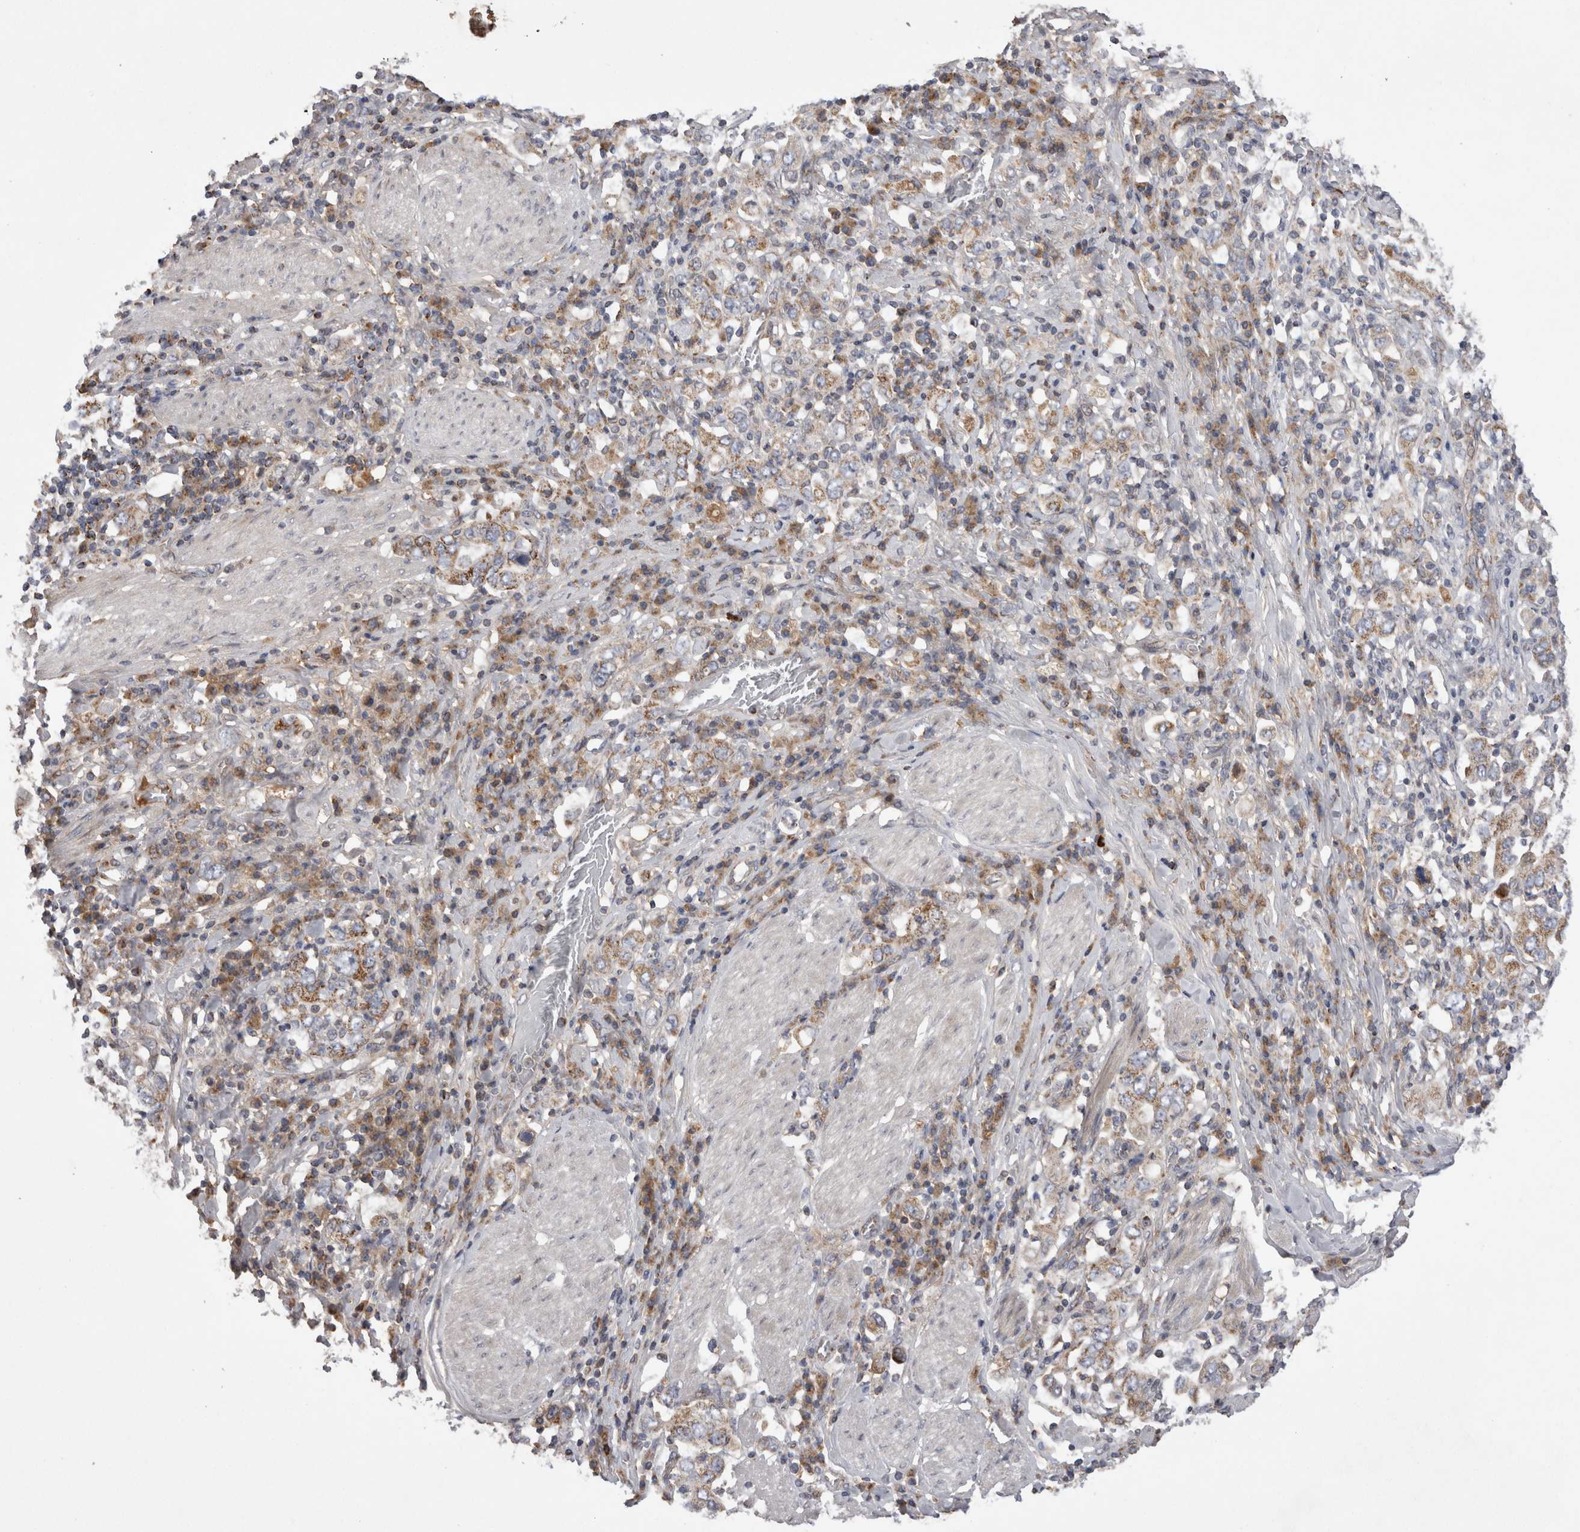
{"staining": {"intensity": "weak", "quantity": ">75%", "location": "cytoplasmic/membranous"}, "tissue": "stomach cancer", "cell_type": "Tumor cells", "image_type": "cancer", "snomed": [{"axis": "morphology", "description": "Adenocarcinoma, NOS"}, {"axis": "topography", "description": "Stomach, upper"}], "caption": "Stomach cancer (adenocarcinoma) was stained to show a protein in brown. There is low levels of weak cytoplasmic/membranous positivity in about >75% of tumor cells.", "gene": "DARS2", "patient": {"sex": "male", "age": 62}}